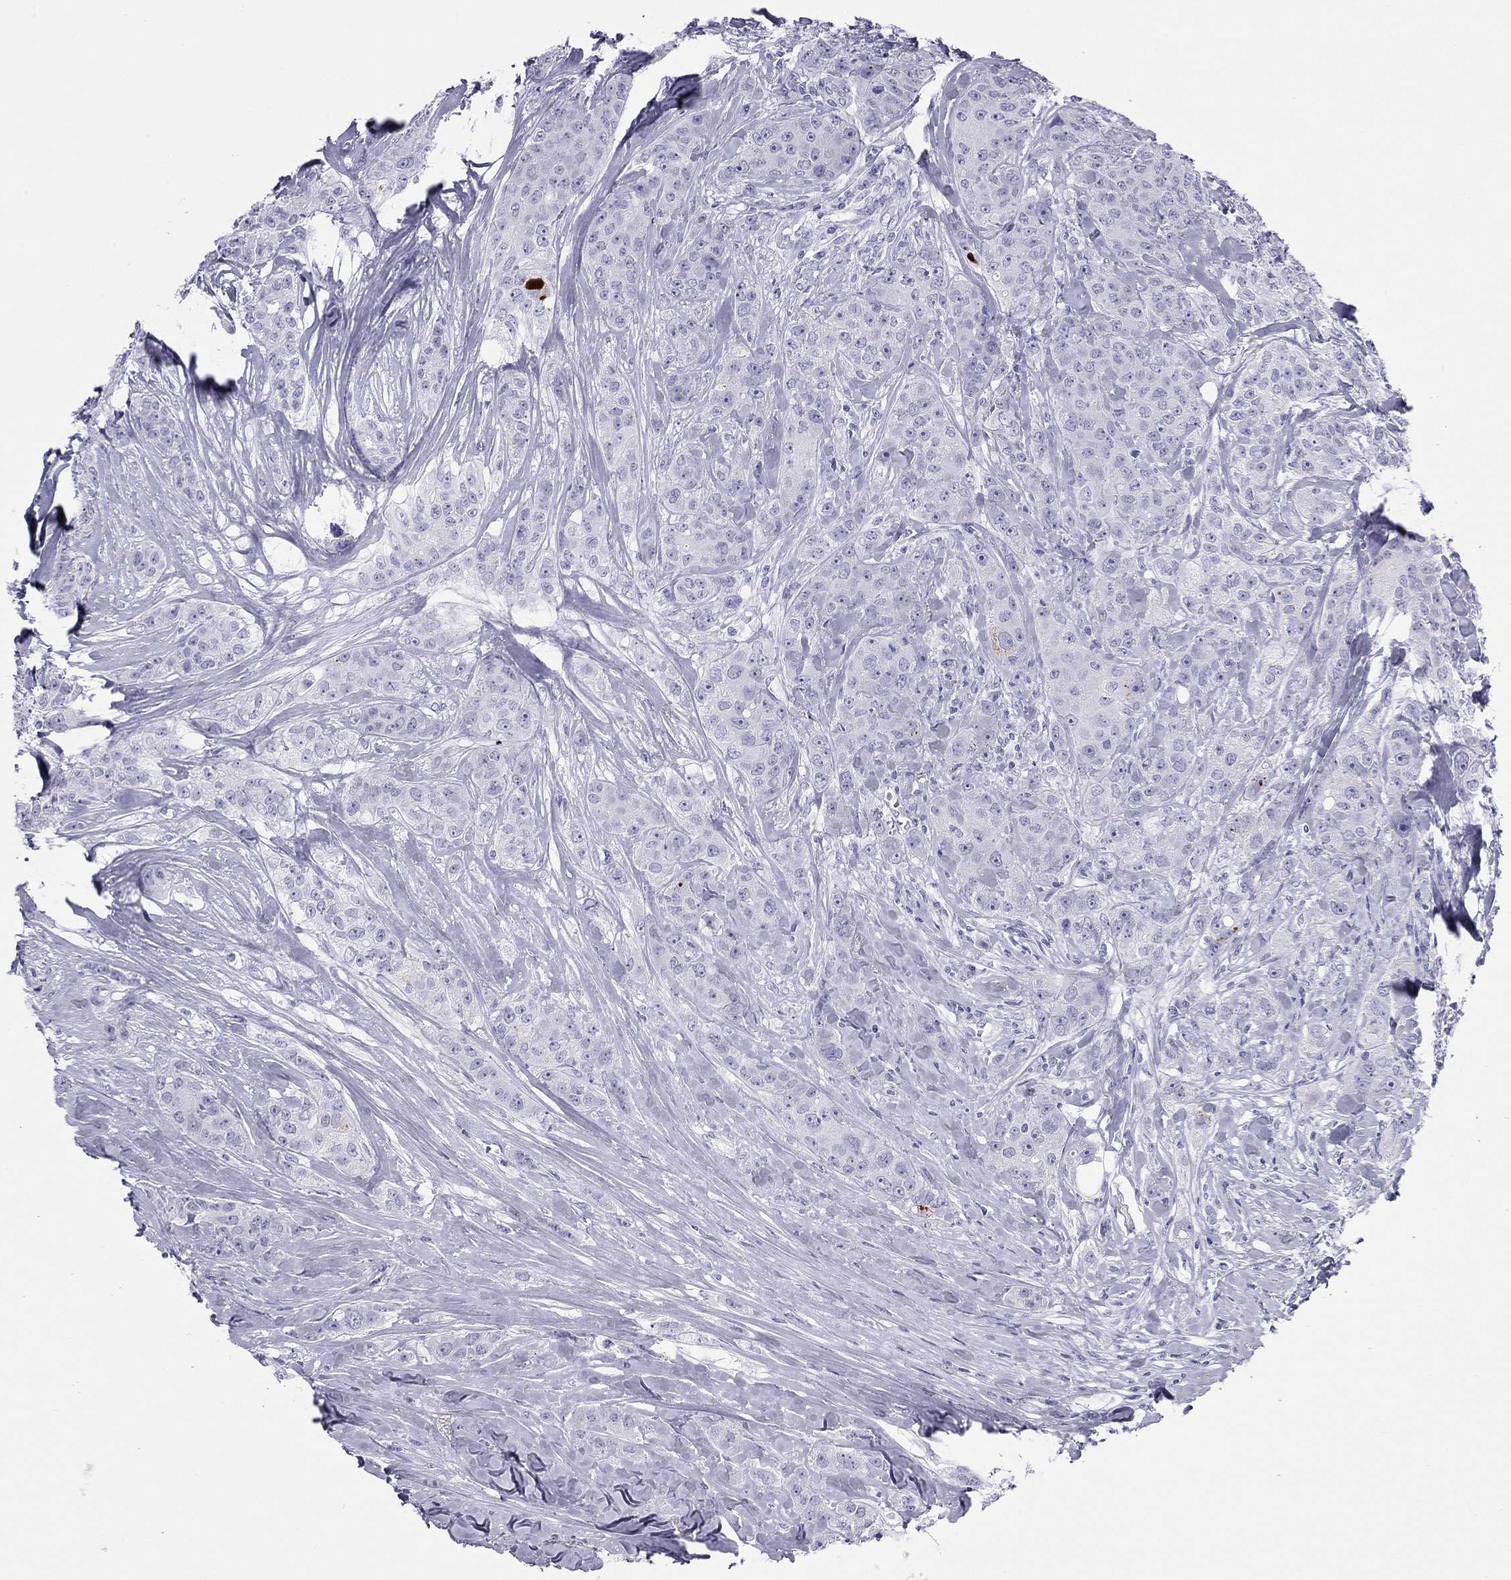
{"staining": {"intensity": "negative", "quantity": "none", "location": "none"}, "tissue": "breast cancer", "cell_type": "Tumor cells", "image_type": "cancer", "snomed": [{"axis": "morphology", "description": "Duct carcinoma"}, {"axis": "topography", "description": "Breast"}], "caption": "This is an IHC histopathology image of human breast cancer (invasive ductal carcinoma). There is no expression in tumor cells.", "gene": "TRPM3", "patient": {"sex": "female", "age": 43}}